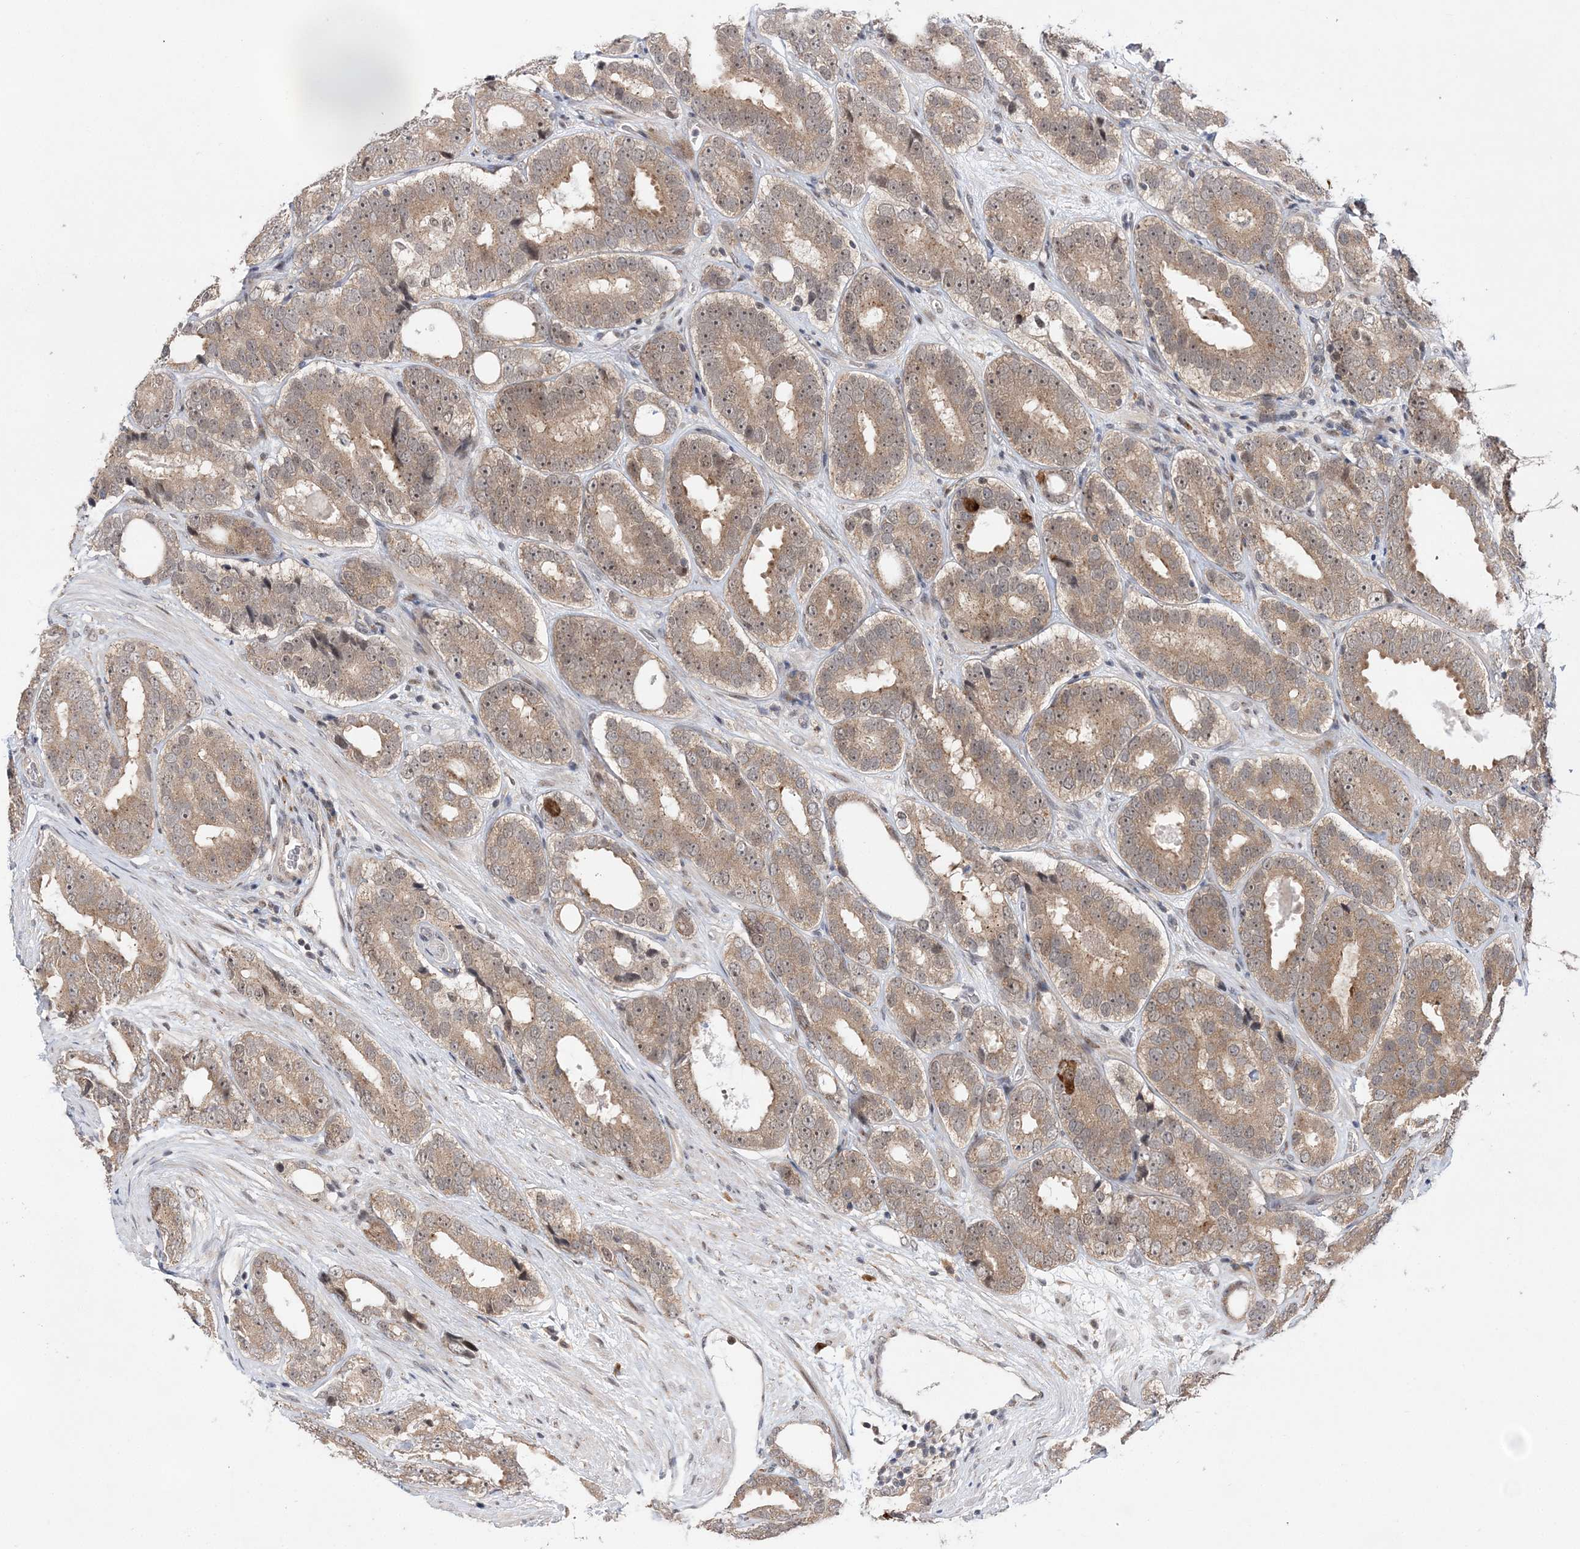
{"staining": {"intensity": "moderate", "quantity": "25%-75%", "location": "cytoplasmic/membranous"}, "tissue": "prostate cancer", "cell_type": "Tumor cells", "image_type": "cancer", "snomed": [{"axis": "morphology", "description": "Adenocarcinoma, High grade"}, {"axis": "topography", "description": "Prostate"}], "caption": "Protein expression analysis of prostate cancer exhibits moderate cytoplasmic/membranous staining in about 25%-75% of tumor cells. (DAB = brown stain, brightfield microscopy at high magnification).", "gene": "ANAPC15", "patient": {"sex": "male", "age": 56}}